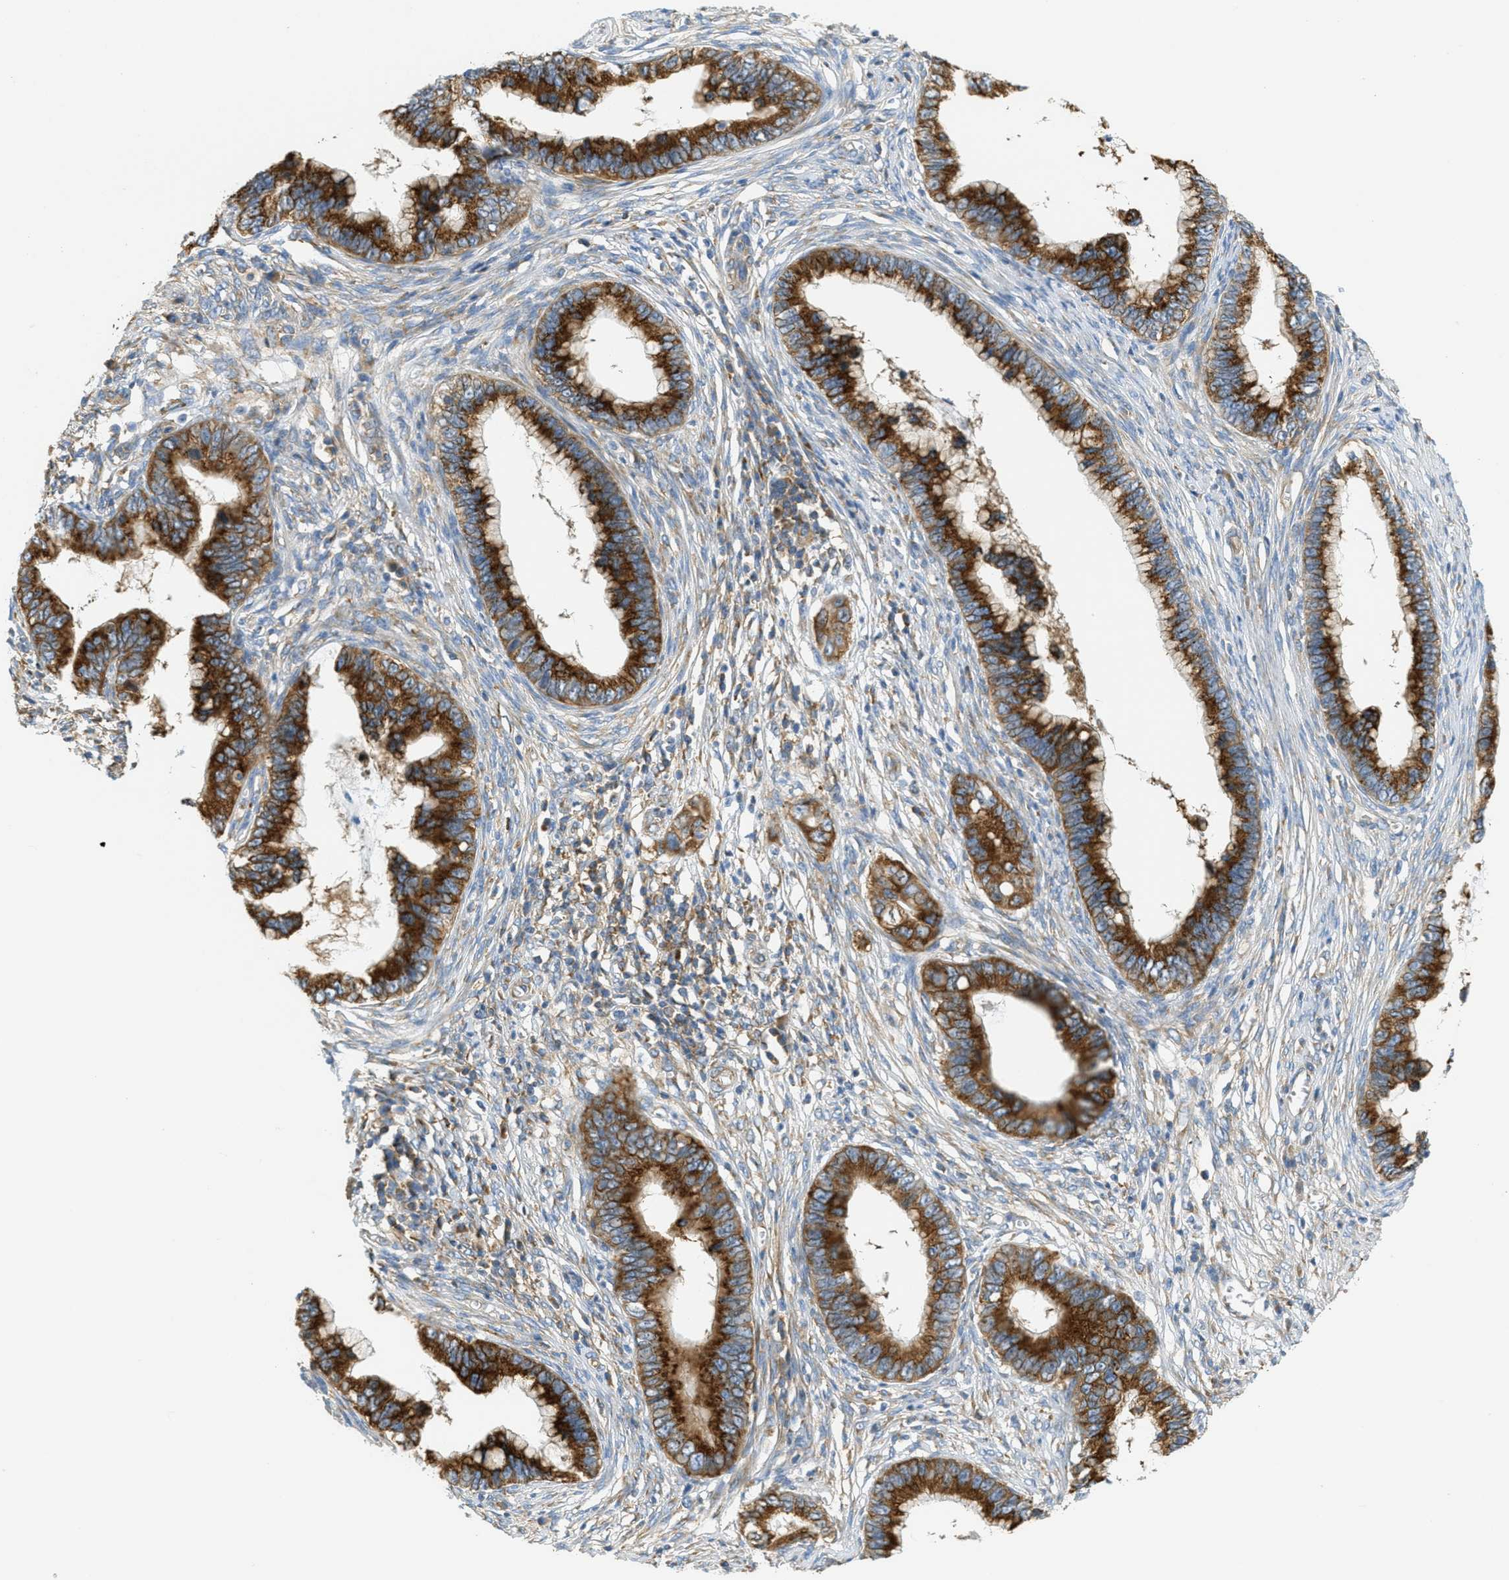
{"staining": {"intensity": "strong", "quantity": ">75%", "location": "cytoplasmic/membranous"}, "tissue": "cervical cancer", "cell_type": "Tumor cells", "image_type": "cancer", "snomed": [{"axis": "morphology", "description": "Adenocarcinoma, NOS"}, {"axis": "topography", "description": "Cervix"}], "caption": "IHC micrograph of human adenocarcinoma (cervical) stained for a protein (brown), which exhibits high levels of strong cytoplasmic/membranous positivity in approximately >75% of tumor cells.", "gene": "ABCF1", "patient": {"sex": "female", "age": 44}}